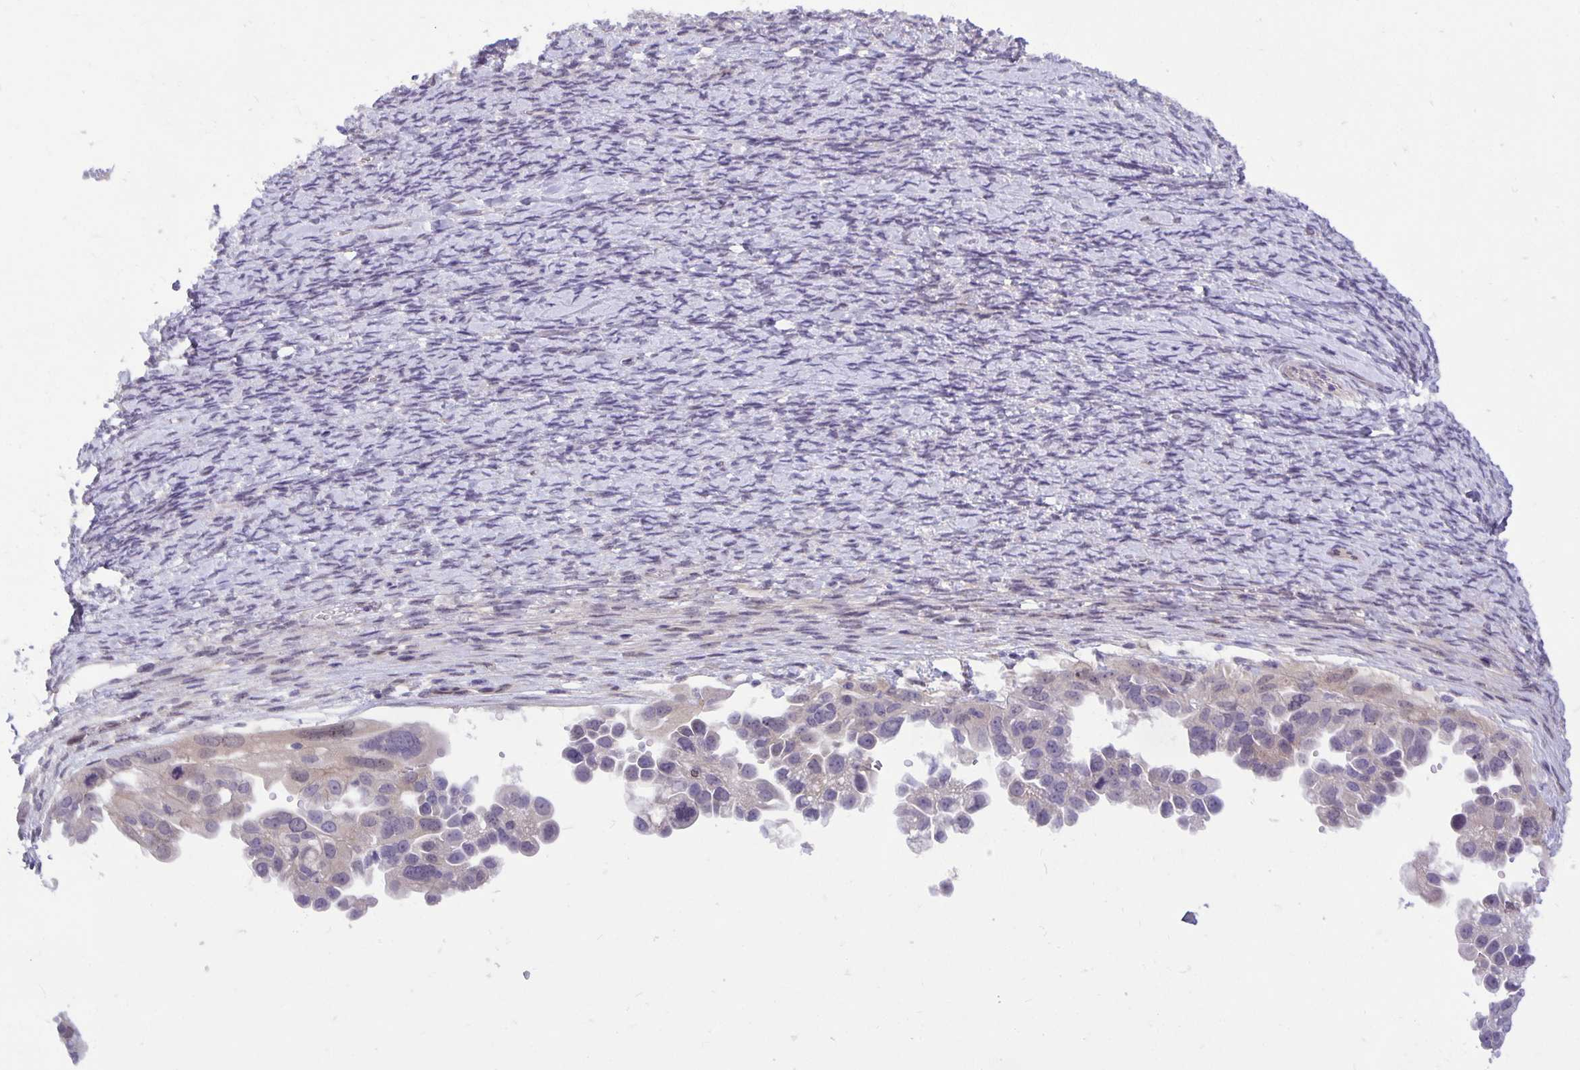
{"staining": {"intensity": "negative", "quantity": "none", "location": "none"}, "tissue": "ovarian cancer", "cell_type": "Tumor cells", "image_type": "cancer", "snomed": [{"axis": "morphology", "description": "Cystadenocarcinoma, serous, NOS"}, {"axis": "topography", "description": "Ovary"}], "caption": "An IHC histopathology image of serous cystadenocarcinoma (ovarian) is shown. There is no staining in tumor cells of serous cystadenocarcinoma (ovarian).", "gene": "TAX1BP3", "patient": {"sex": "female", "age": 53}}